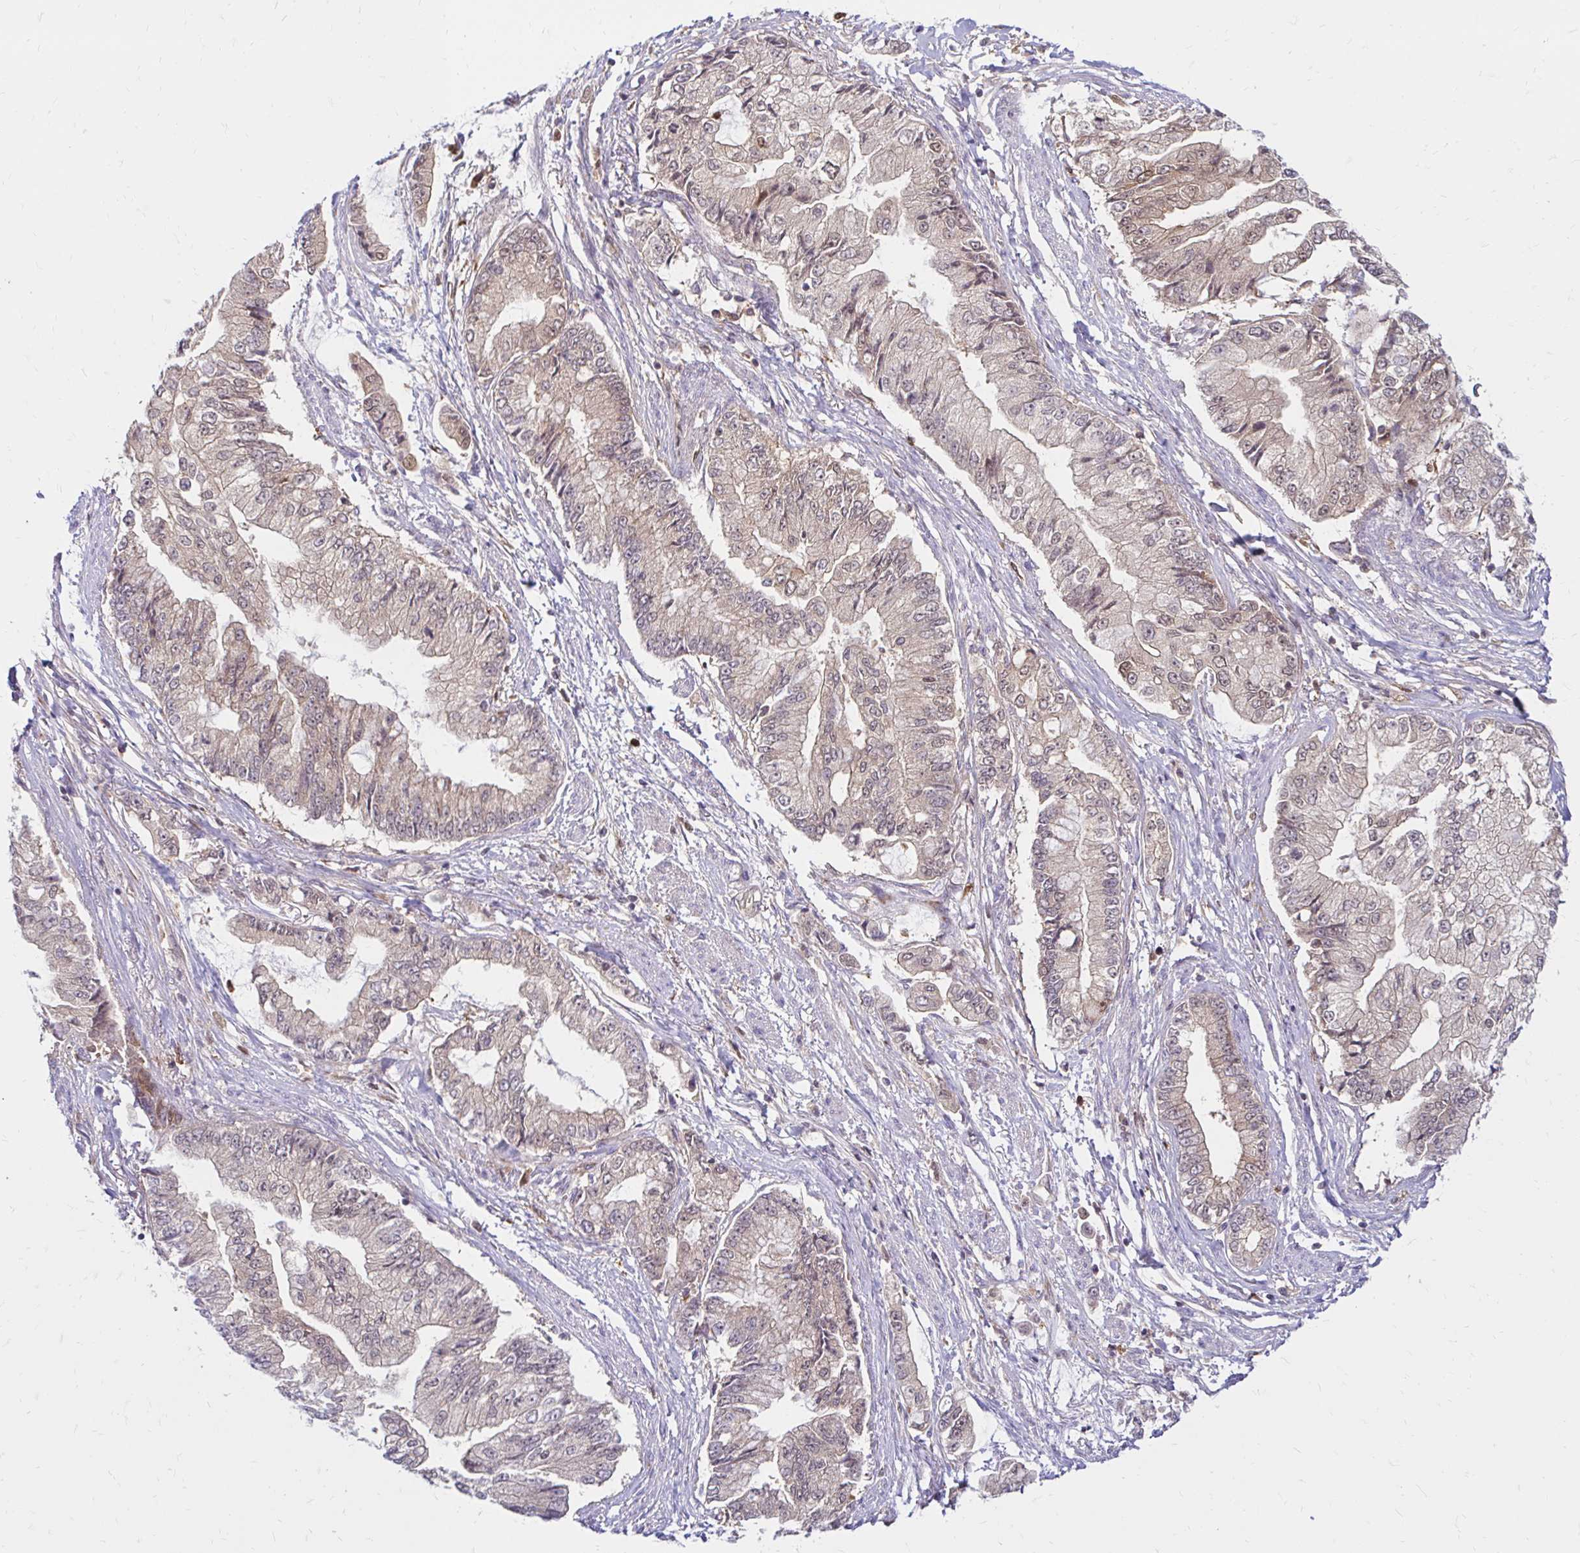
{"staining": {"intensity": "weak", "quantity": "25%-75%", "location": "cytoplasmic/membranous,nuclear"}, "tissue": "stomach cancer", "cell_type": "Tumor cells", "image_type": "cancer", "snomed": [{"axis": "morphology", "description": "Adenocarcinoma, NOS"}, {"axis": "topography", "description": "Stomach, upper"}], "caption": "Immunohistochemistry (IHC) photomicrograph of human stomach adenocarcinoma stained for a protein (brown), which displays low levels of weak cytoplasmic/membranous and nuclear expression in approximately 25%-75% of tumor cells.", "gene": "PYCARD", "patient": {"sex": "female", "age": 74}}